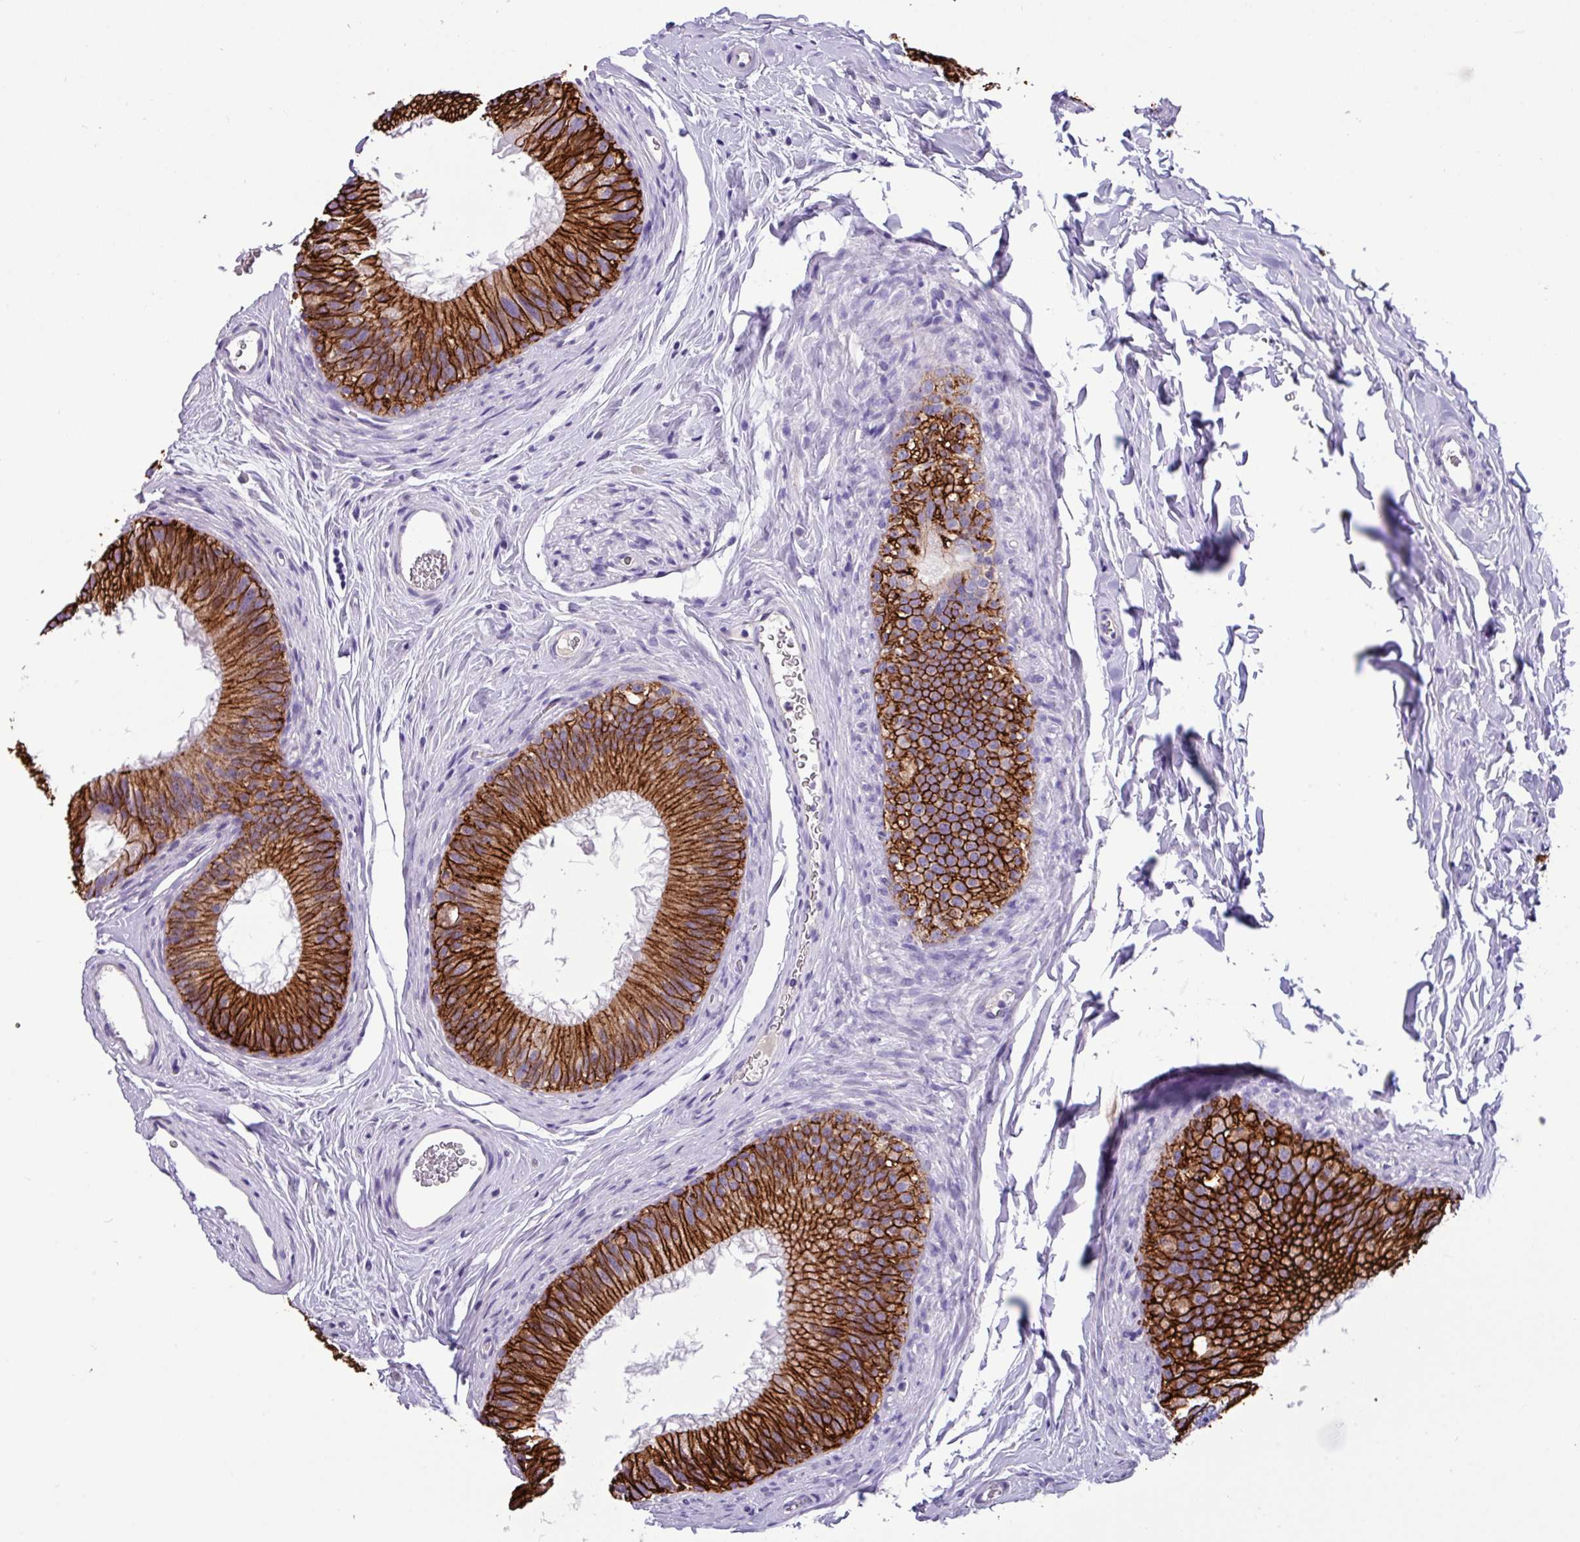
{"staining": {"intensity": "strong", "quantity": ">75%", "location": "cytoplasmic/membranous"}, "tissue": "epididymis", "cell_type": "Glandular cells", "image_type": "normal", "snomed": [{"axis": "morphology", "description": "Normal tissue, NOS"}, {"axis": "topography", "description": "Epididymis"}], "caption": "Protein staining displays strong cytoplasmic/membranous staining in approximately >75% of glandular cells in normal epididymis.", "gene": "EPCAM", "patient": {"sex": "male", "age": 38}}